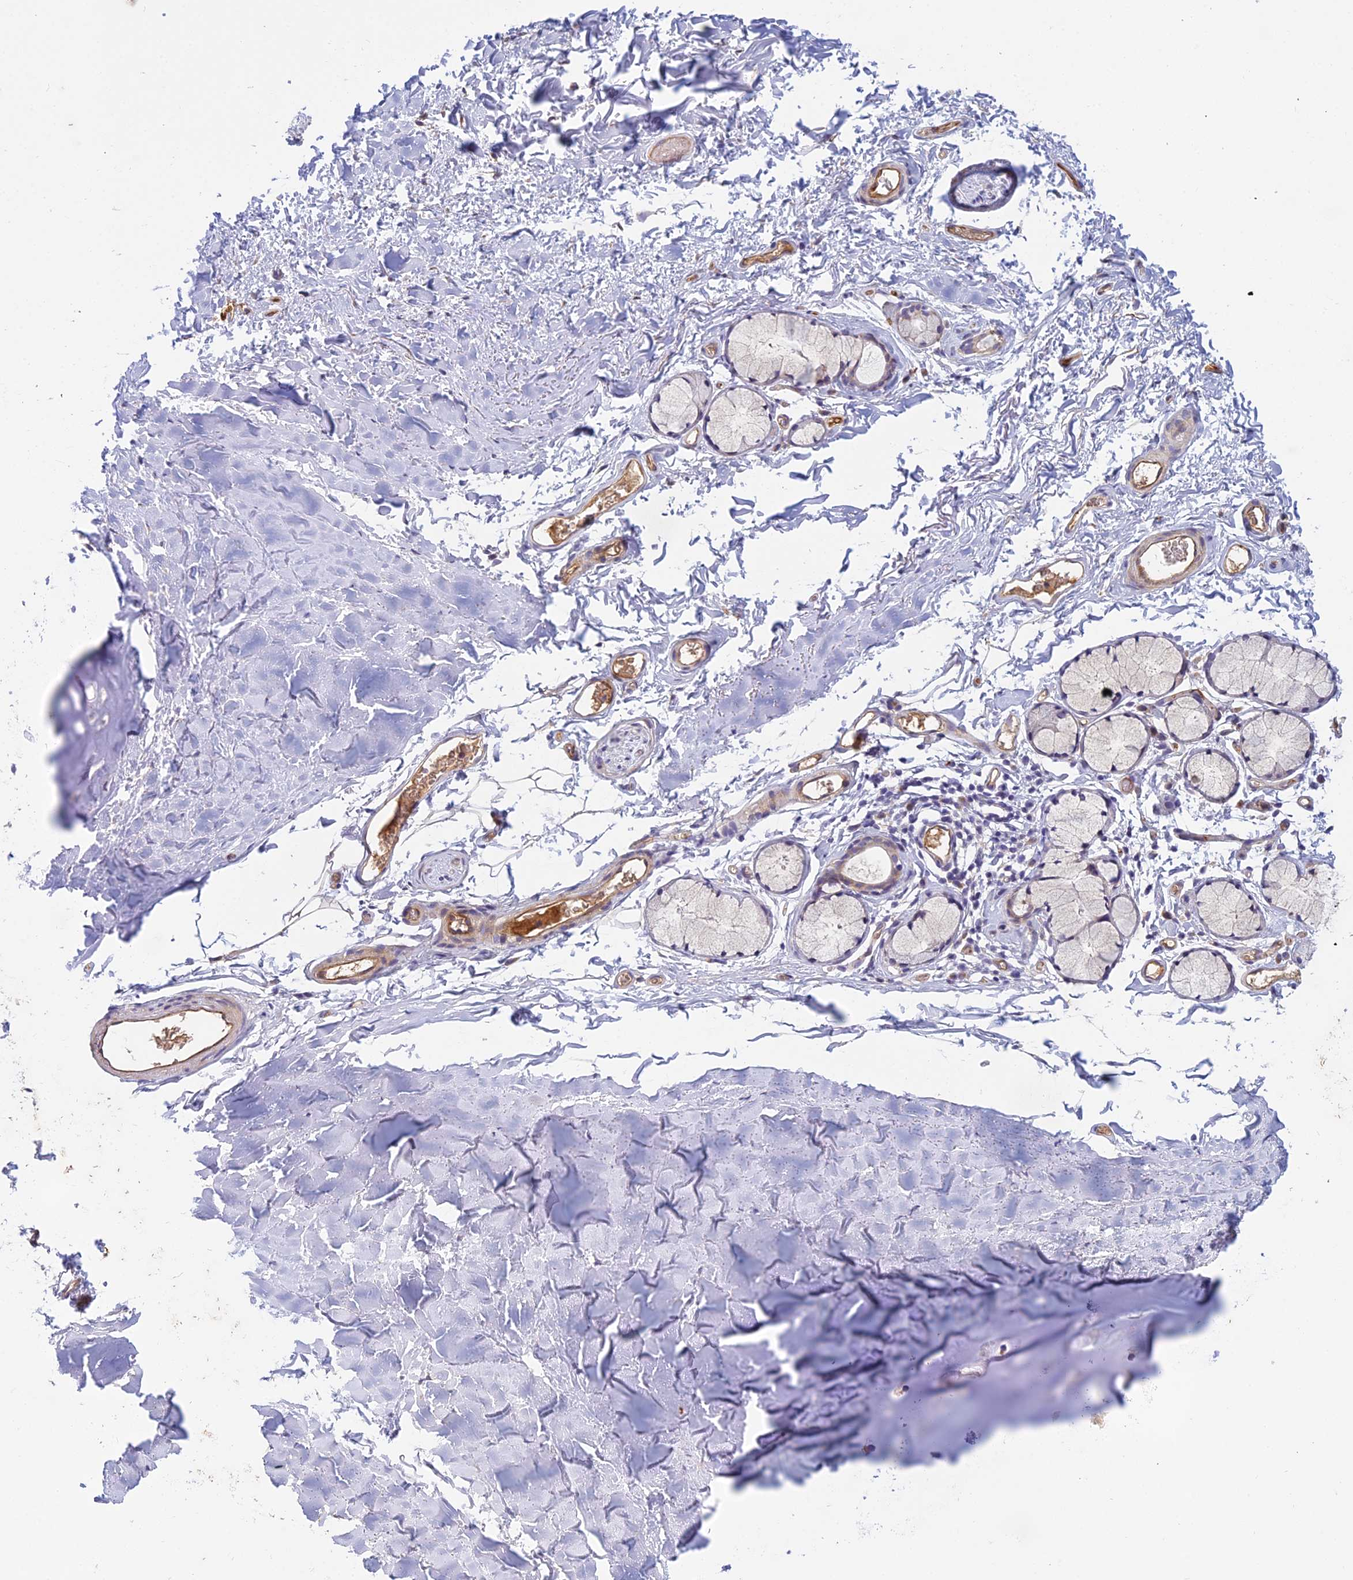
{"staining": {"intensity": "negative", "quantity": "none", "location": "none"}, "tissue": "adipose tissue", "cell_type": "Adipocytes", "image_type": "normal", "snomed": [{"axis": "morphology", "description": "Normal tissue, NOS"}, {"axis": "topography", "description": "Bronchus"}], "caption": "High power microscopy micrograph of an immunohistochemistry (IHC) photomicrograph of normal adipose tissue, revealing no significant staining in adipocytes.", "gene": "DUS2", "patient": {"sex": "female", "age": 73}}